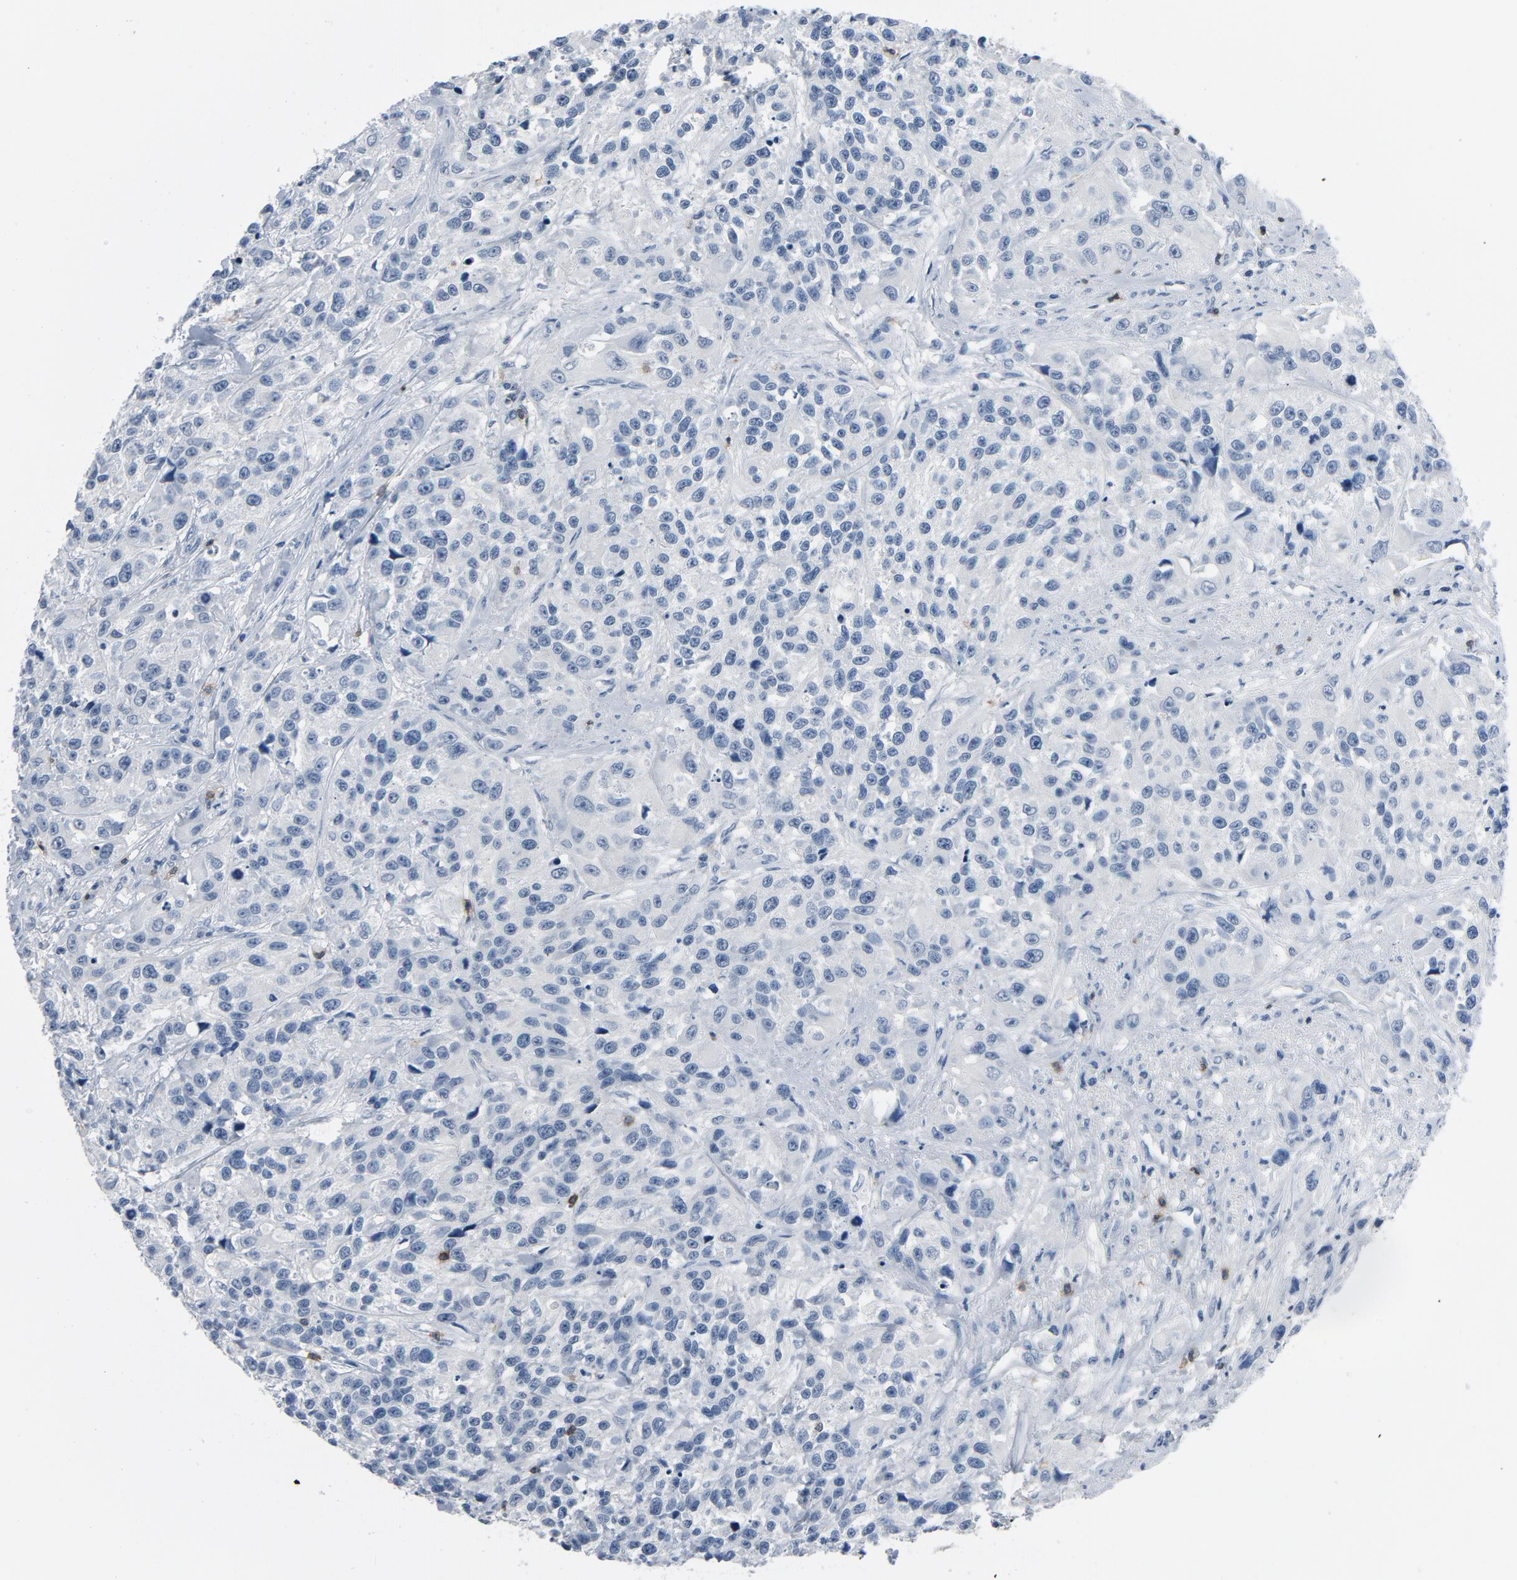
{"staining": {"intensity": "negative", "quantity": "none", "location": "none"}, "tissue": "urothelial cancer", "cell_type": "Tumor cells", "image_type": "cancer", "snomed": [{"axis": "morphology", "description": "Urothelial carcinoma, High grade"}, {"axis": "topography", "description": "Urinary bladder"}], "caption": "This is a micrograph of immunohistochemistry staining of urothelial cancer, which shows no staining in tumor cells.", "gene": "LCK", "patient": {"sex": "female", "age": 81}}